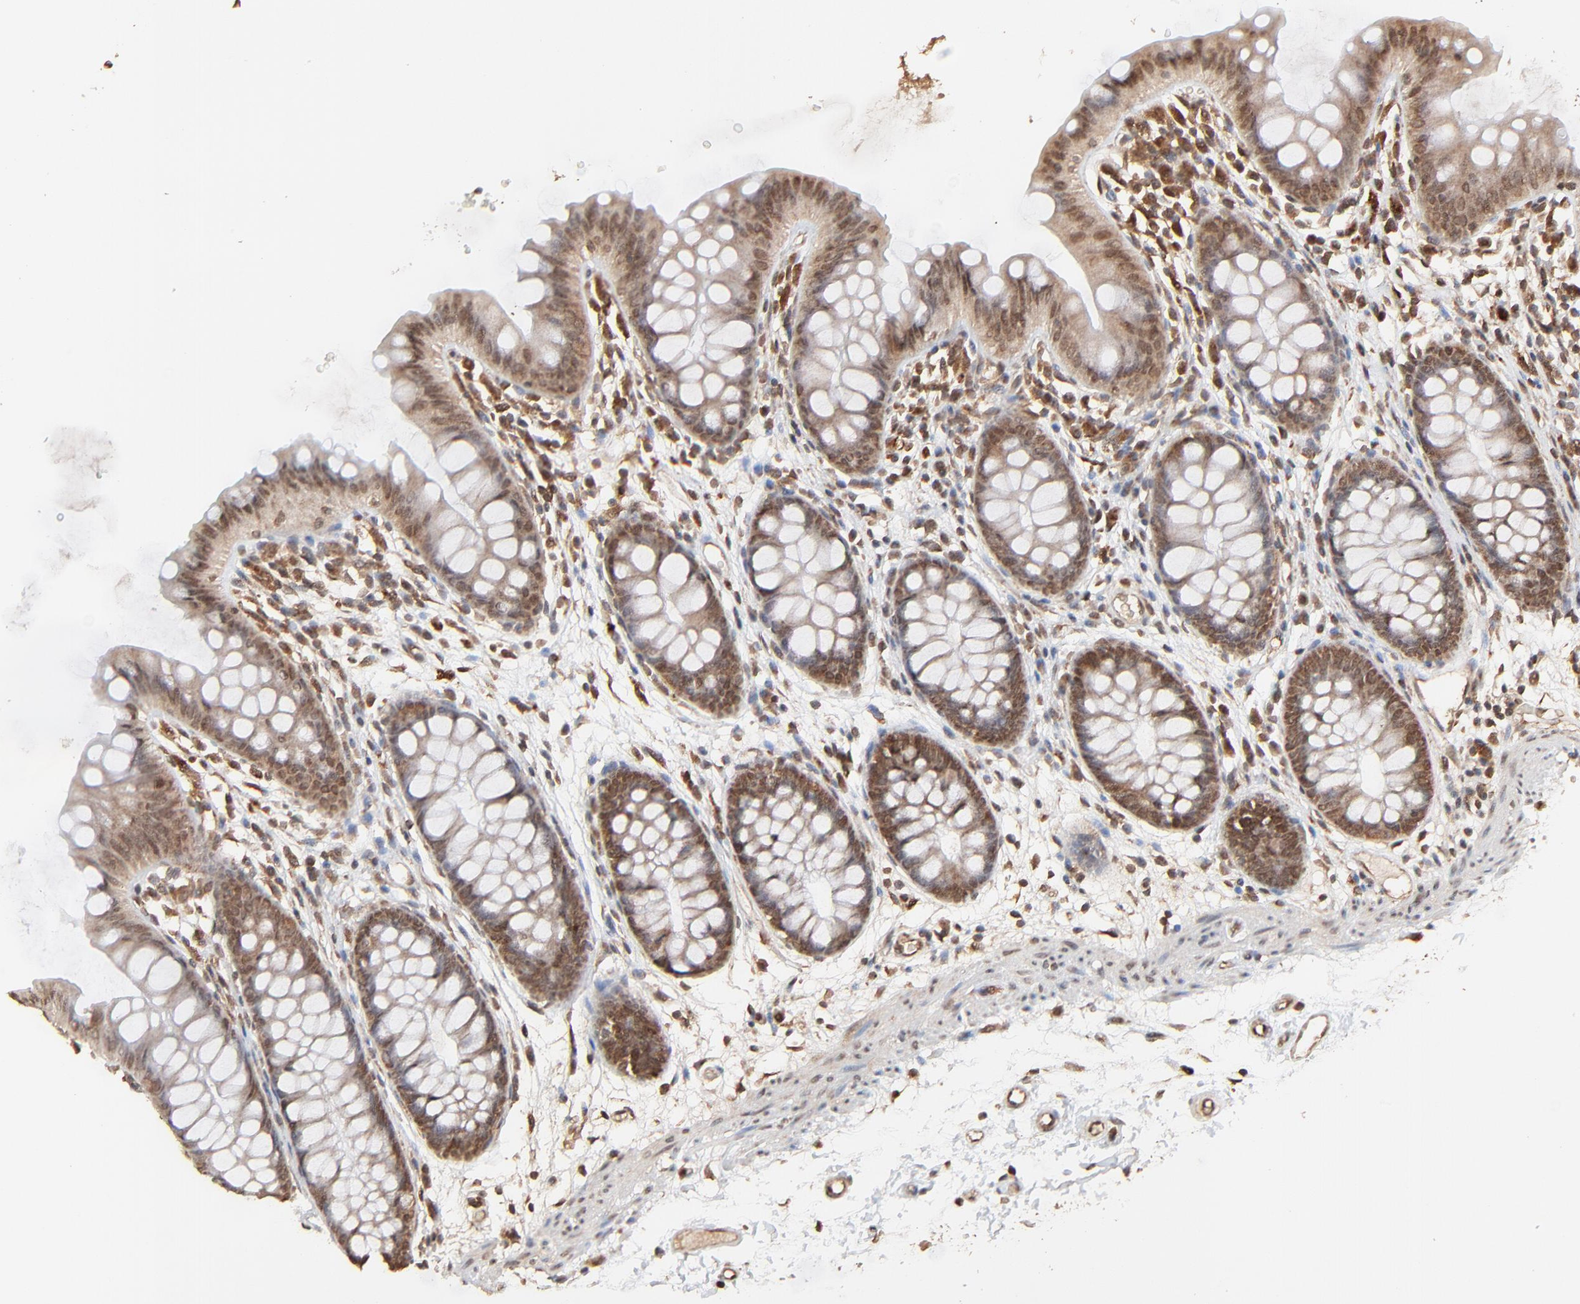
{"staining": {"intensity": "moderate", "quantity": "25%-75%", "location": "cytoplasmic/membranous"}, "tissue": "colon", "cell_type": "Endothelial cells", "image_type": "normal", "snomed": [{"axis": "morphology", "description": "Normal tissue, NOS"}, {"axis": "topography", "description": "Smooth muscle"}, {"axis": "topography", "description": "Colon"}], "caption": "Protein staining displays moderate cytoplasmic/membranous staining in approximately 25%-75% of endothelial cells in unremarkable colon.", "gene": "FAM227A", "patient": {"sex": "male", "age": 67}}